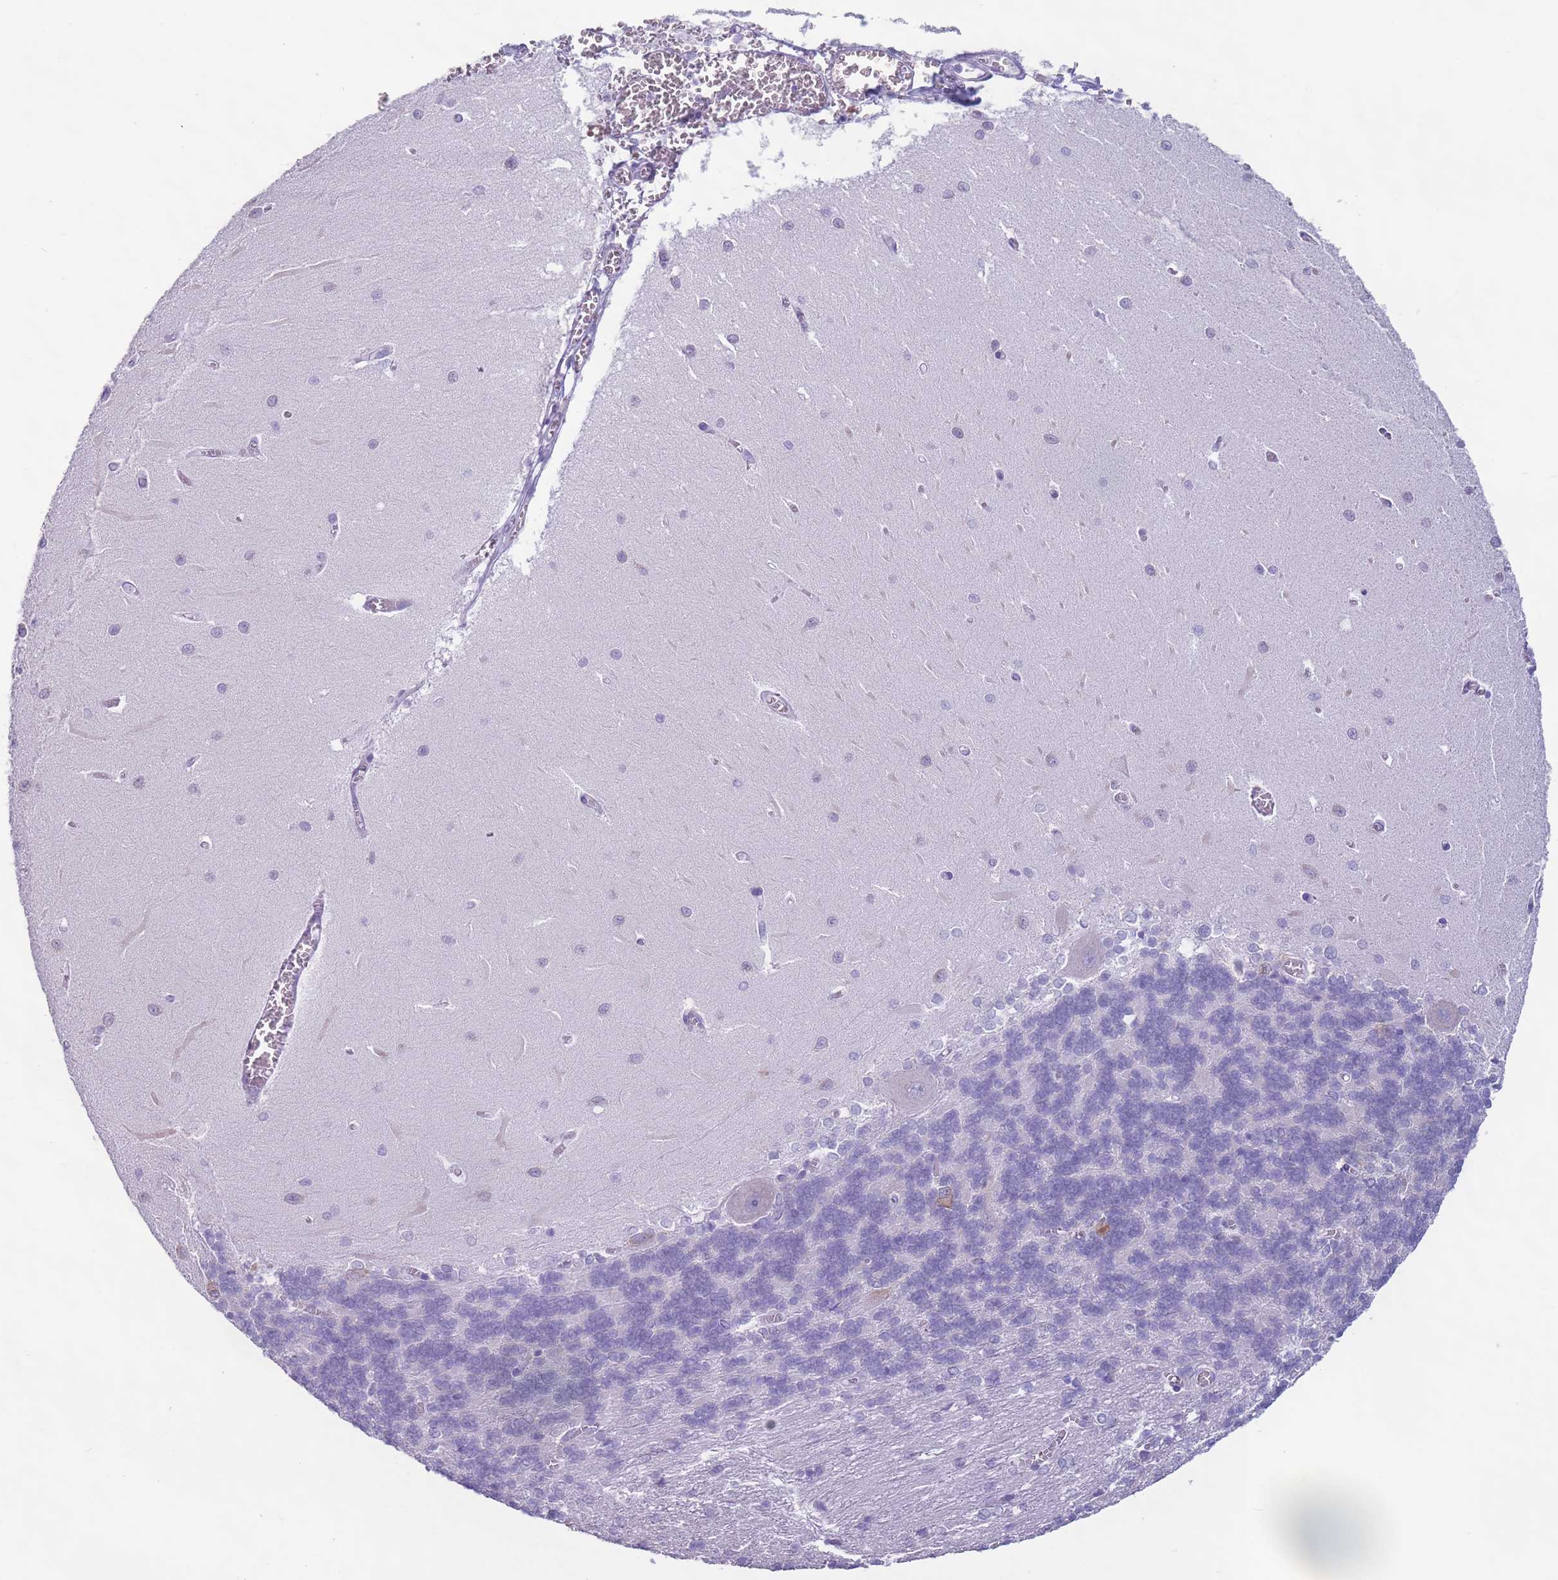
{"staining": {"intensity": "negative", "quantity": "none", "location": "none"}, "tissue": "cerebellum", "cell_type": "Cells in granular layer", "image_type": "normal", "snomed": [{"axis": "morphology", "description": "Normal tissue, NOS"}, {"axis": "topography", "description": "Cerebellum"}], "caption": "Cells in granular layer are negative for brown protein staining in normal cerebellum. (Stains: DAB immunohistochemistry (IHC) with hematoxylin counter stain, Microscopy: brightfield microscopy at high magnification).", "gene": "HYOU1", "patient": {"sex": "male", "age": 37}}